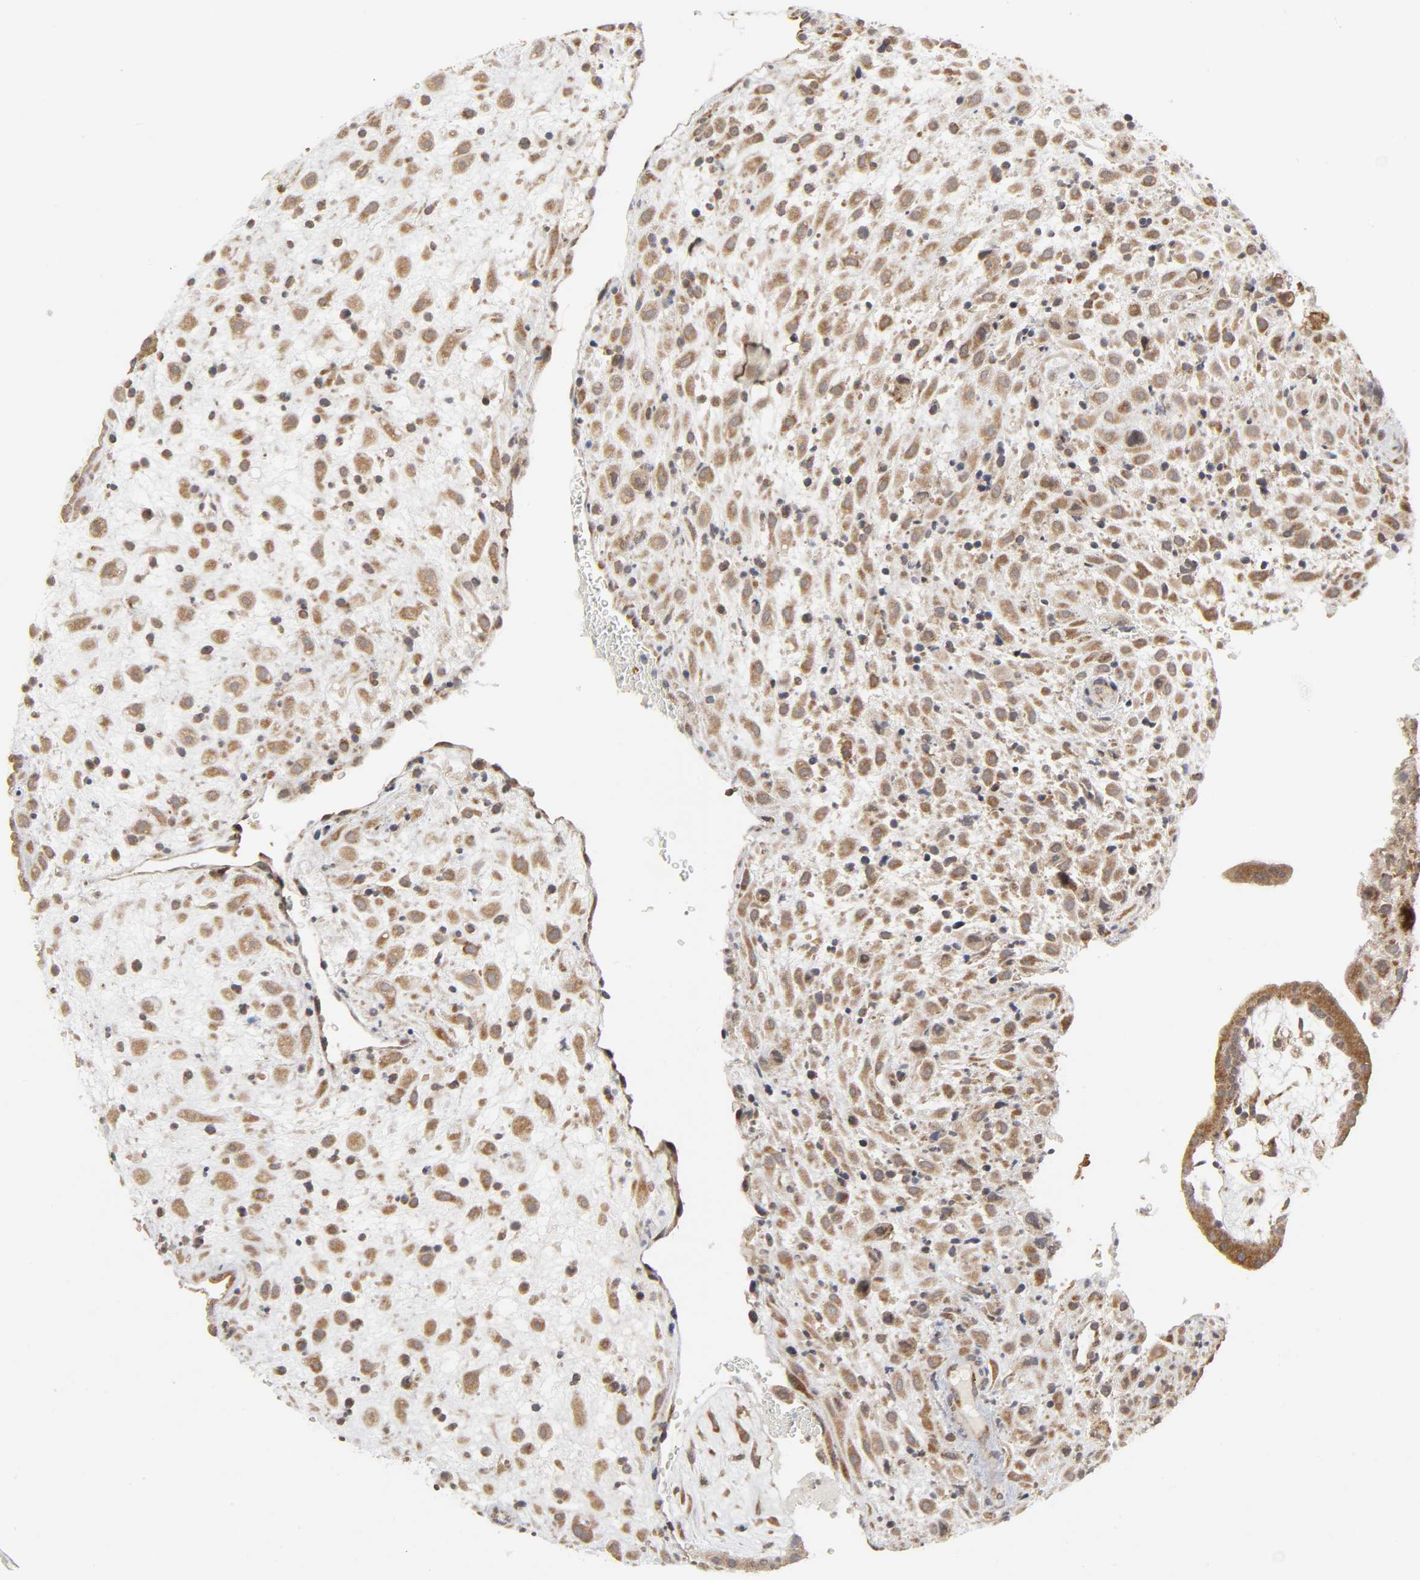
{"staining": {"intensity": "moderate", "quantity": ">75%", "location": "cytoplasmic/membranous"}, "tissue": "placenta", "cell_type": "Decidual cells", "image_type": "normal", "snomed": [{"axis": "morphology", "description": "Normal tissue, NOS"}, {"axis": "topography", "description": "Placenta"}], "caption": "The histopathology image reveals a brown stain indicating the presence of a protein in the cytoplasmic/membranous of decidual cells in placenta. (Brightfield microscopy of DAB IHC at high magnification).", "gene": "SLC30A9", "patient": {"sex": "female", "age": 35}}